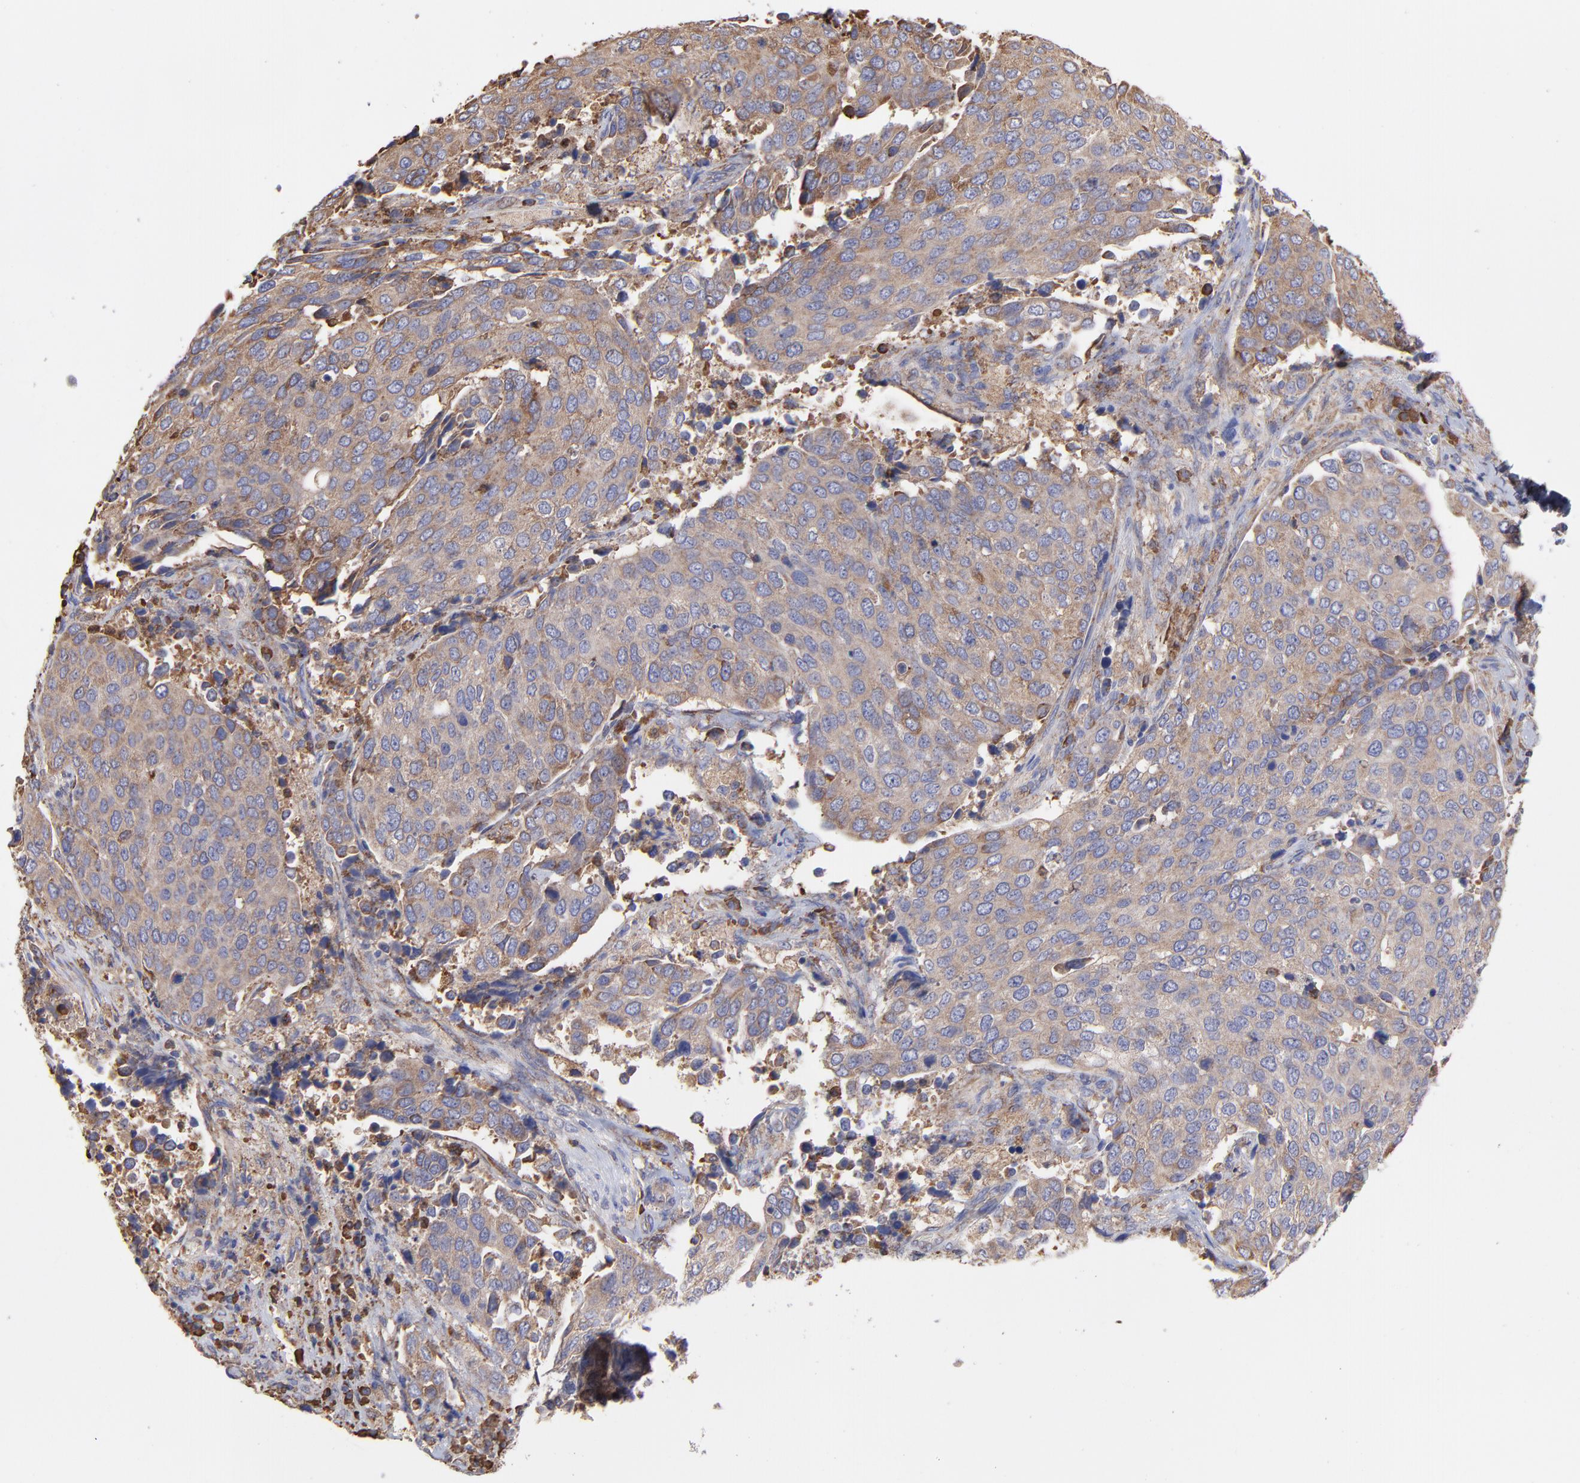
{"staining": {"intensity": "weak", "quantity": ">75%", "location": "cytoplasmic/membranous"}, "tissue": "cervical cancer", "cell_type": "Tumor cells", "image_type": "cancer", "snomed": [{"axis": "morphology", "description": "Squamous cell carcinoma, NOS"}, {"axis": "topography", "description": "Cervix"}], "caption": "DAB immunohistochemical staining of human cervical cancer demonstrates weak cytoplasmic/membranous protein expression in about >75% of tumor cells. (DAB = brown stain, brightfield microscopy at high magnification).", "gene": "PFKM", "patient": {"sex": "female", "age": 54}}